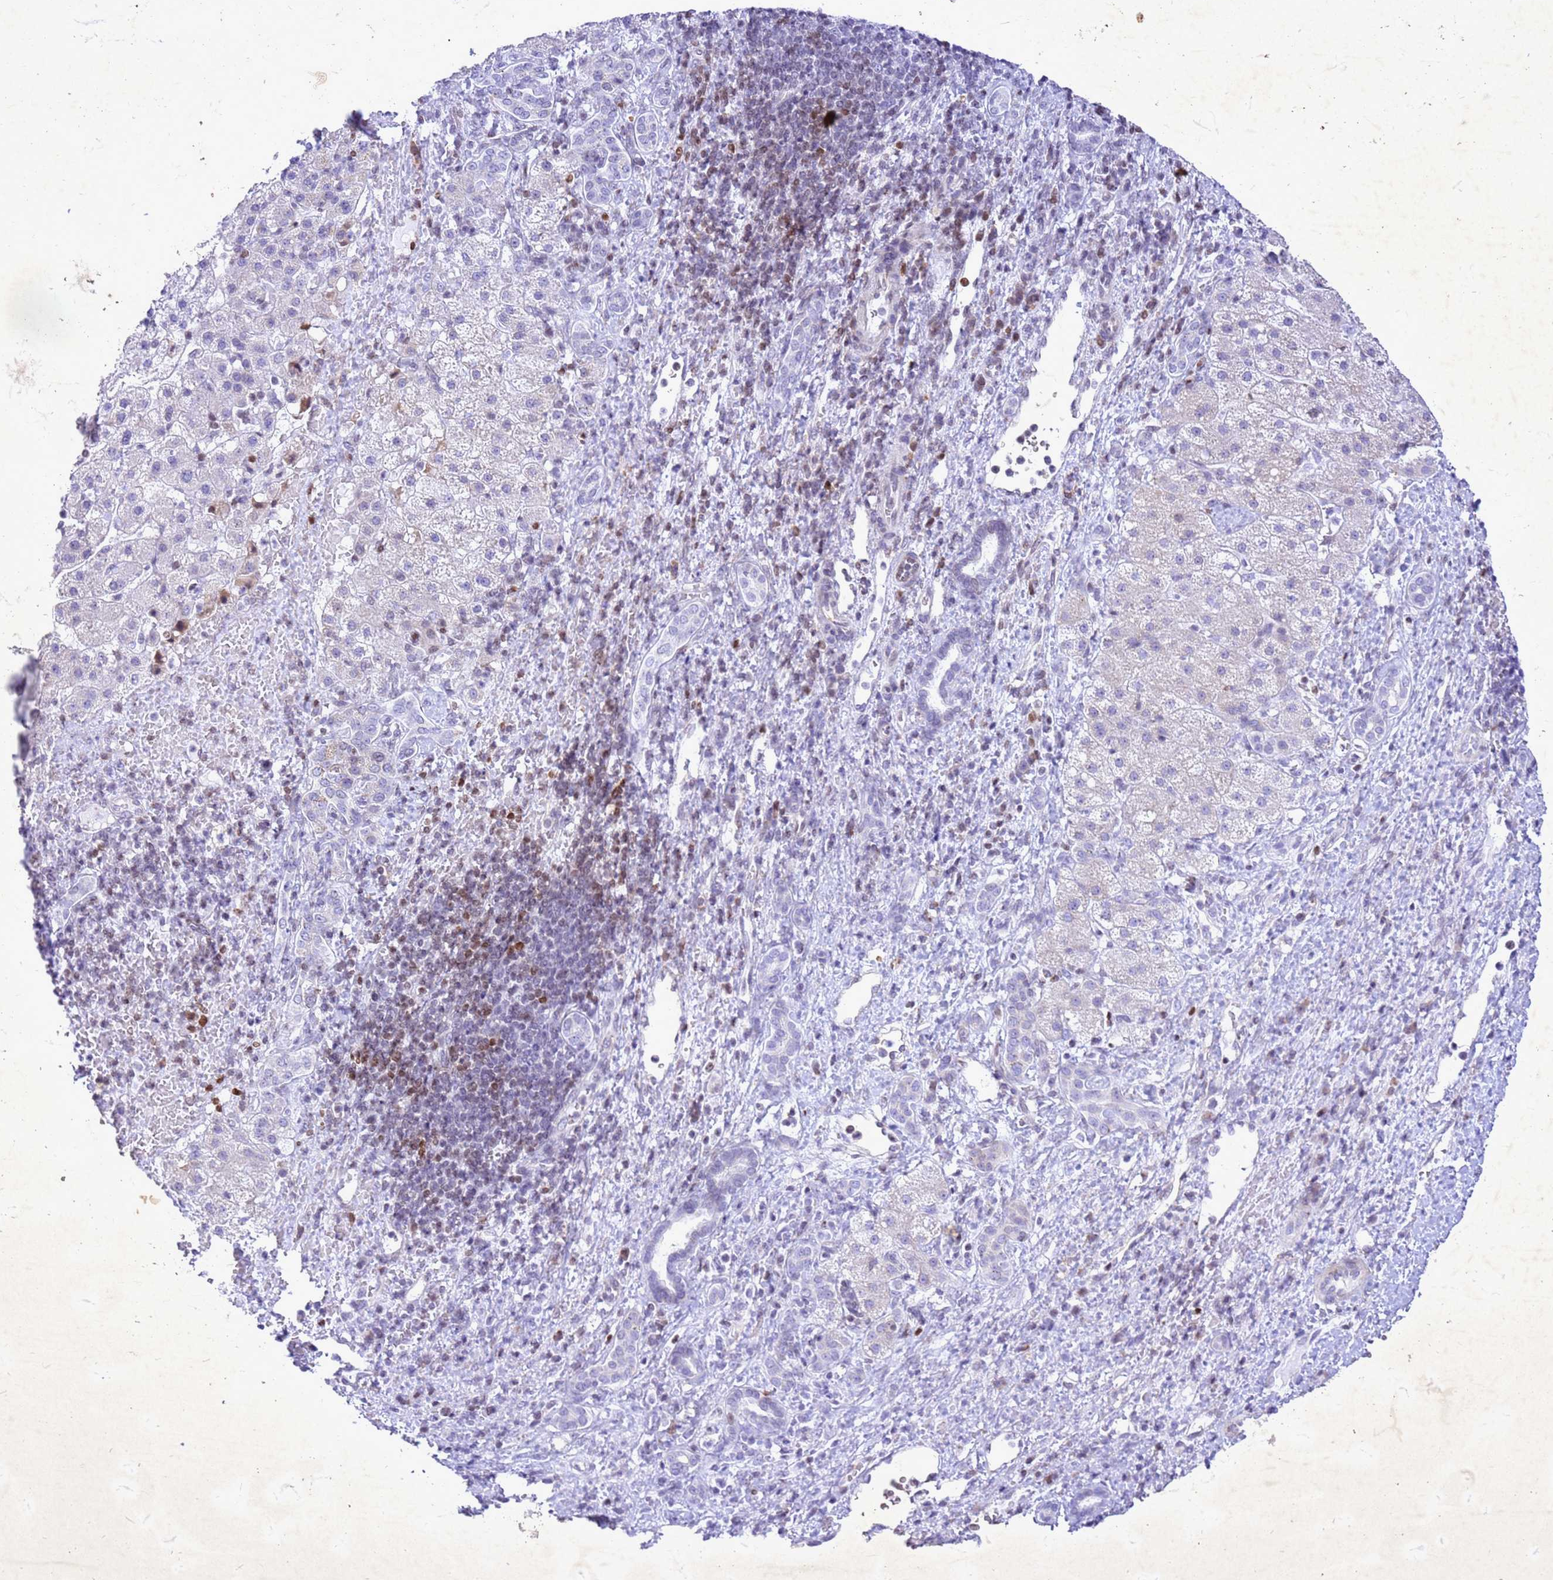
{"staining": {"intensity": "negative", "quantity": "none", "location": "none"}, "tissue": "liver cancer", "cell_type": "Tumor cells", "image_type": "cancer", "snomed": [{"axis": "morphology", "description": "Normal tissue, NOS"}, {"axis": "morphology", "description": "Carcinoma, Hepatocellular, NOS"}, {"axis": "topography", "description": "Liver"}], "caption": "High power microscopy histopathology image of an immunohistochemistry photomicrograph of hepatocellular carcinoma (liver), revealing no significant positivity in tumor cells.", "gene": "COPS9", "patient": {"sex": "male", "age": 57}}